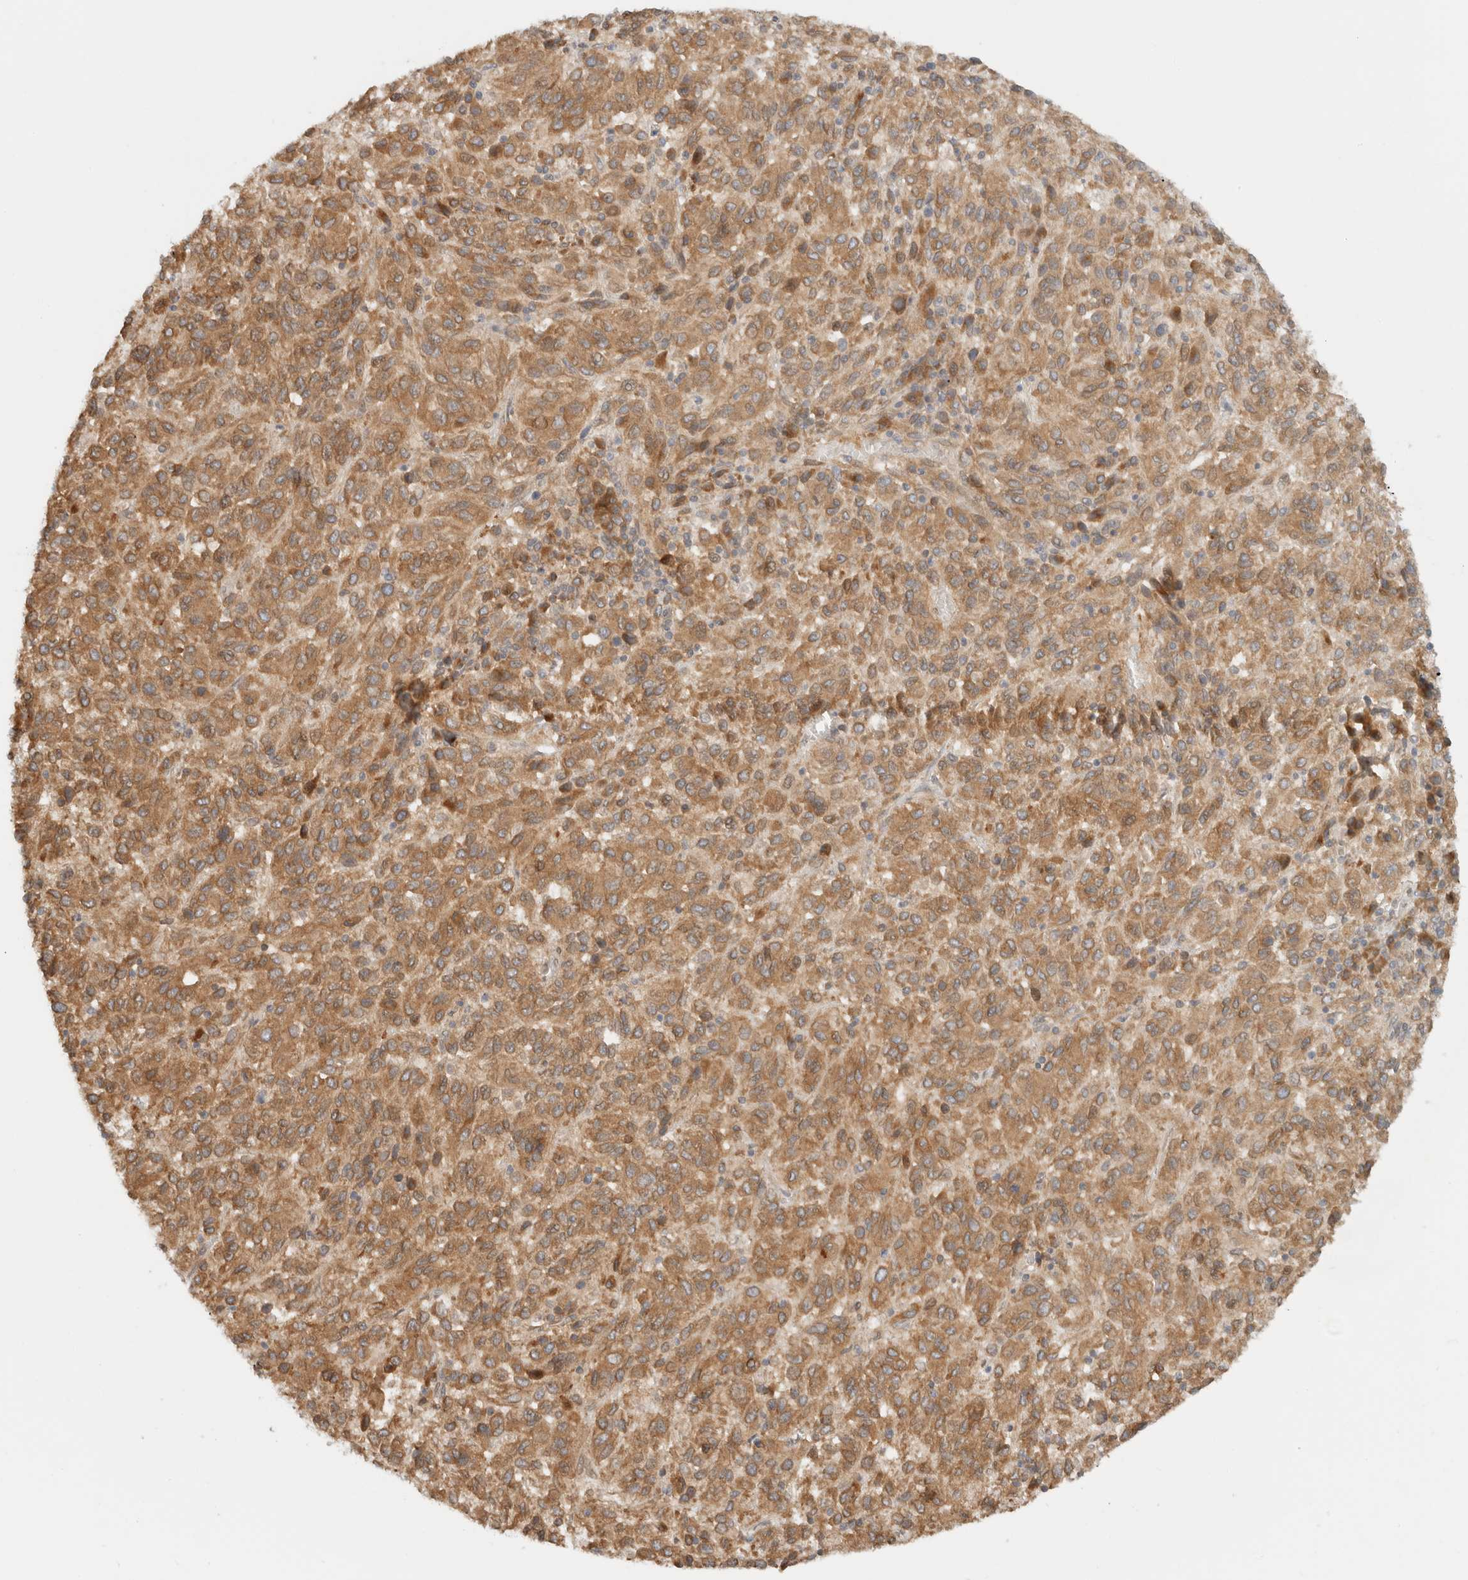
{"staining": {"intensity": "moderate", "quantity": ">75%", "location": "cytoplasmic/membranous"}, "tissue": "melanoma", "cell_type": "Tumor cells", "image_type": "cancer", "snomed": [{"axis": "morphology", "description": "Malignant melanoma, Metastatic site"}, {"axis": "topography", "description": "Lung"}], "caption": "Melanoma stained for a protein (brown) demonstrates moderate cytoplasmic/membranous positive expression in about >75% of tumor cells.", "gene": "ARFGEF2", "patient": {"sex": "male", "age": 64}}